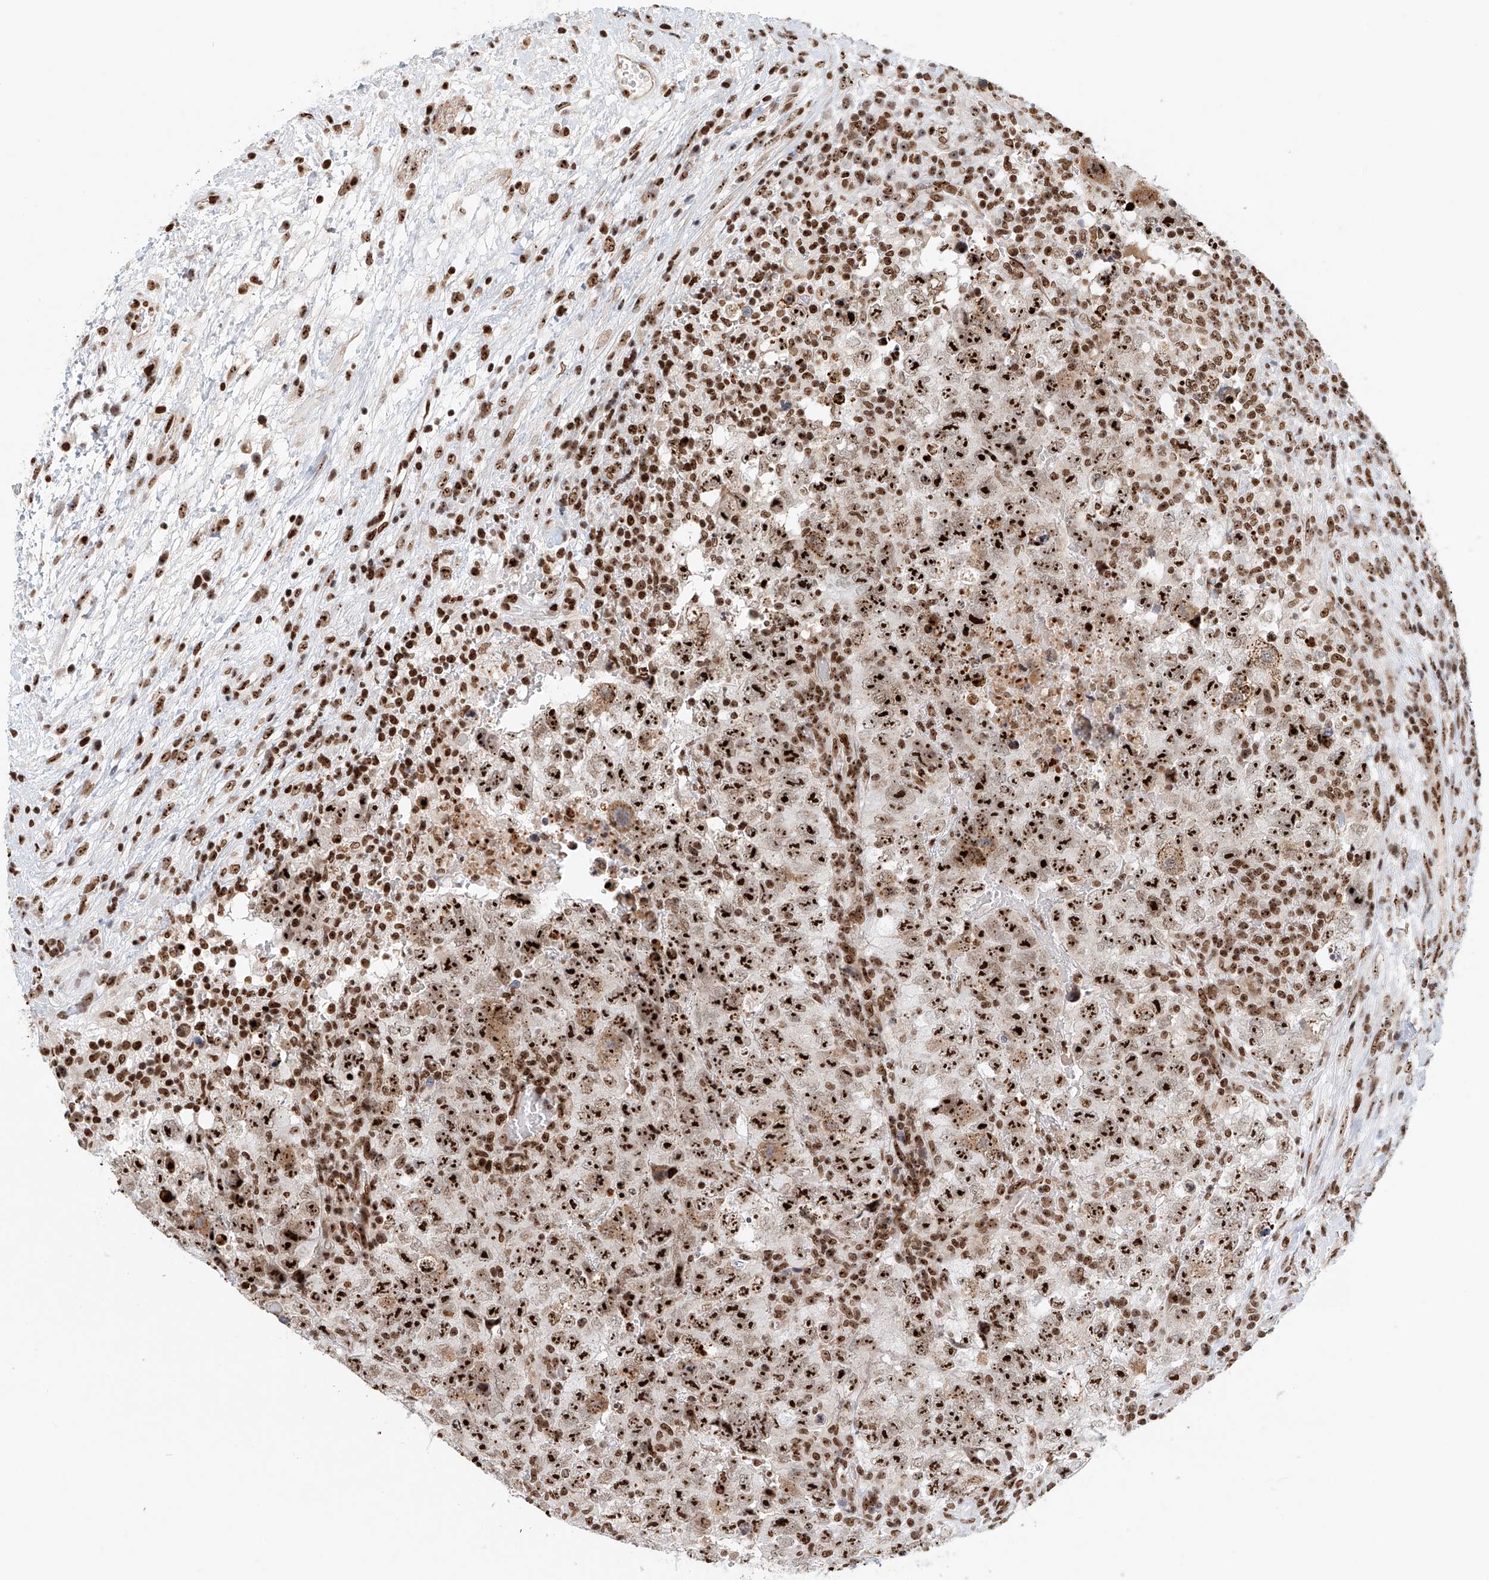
{"staining": {"intensity": "strong", "quantity": ">75%", "location": "nuclear"}, "tissue": "testis cancer", "cell_type": "Tumor cells", "image_type": "cancer", "snomed": [{"axis": "morphology", "description": "Carcinoma, Embryonal, NOS"}, {"axis": "topography", "description": "Testis"}], "caption": "The photomicrograph exhibits a brown stain indicating the presence of a protein in the nuclear of tumor cells in testis cancer (embryonal carcinoma).", "gene": "PRUNE2", "patient": {"sex": "male", "age": 37}}